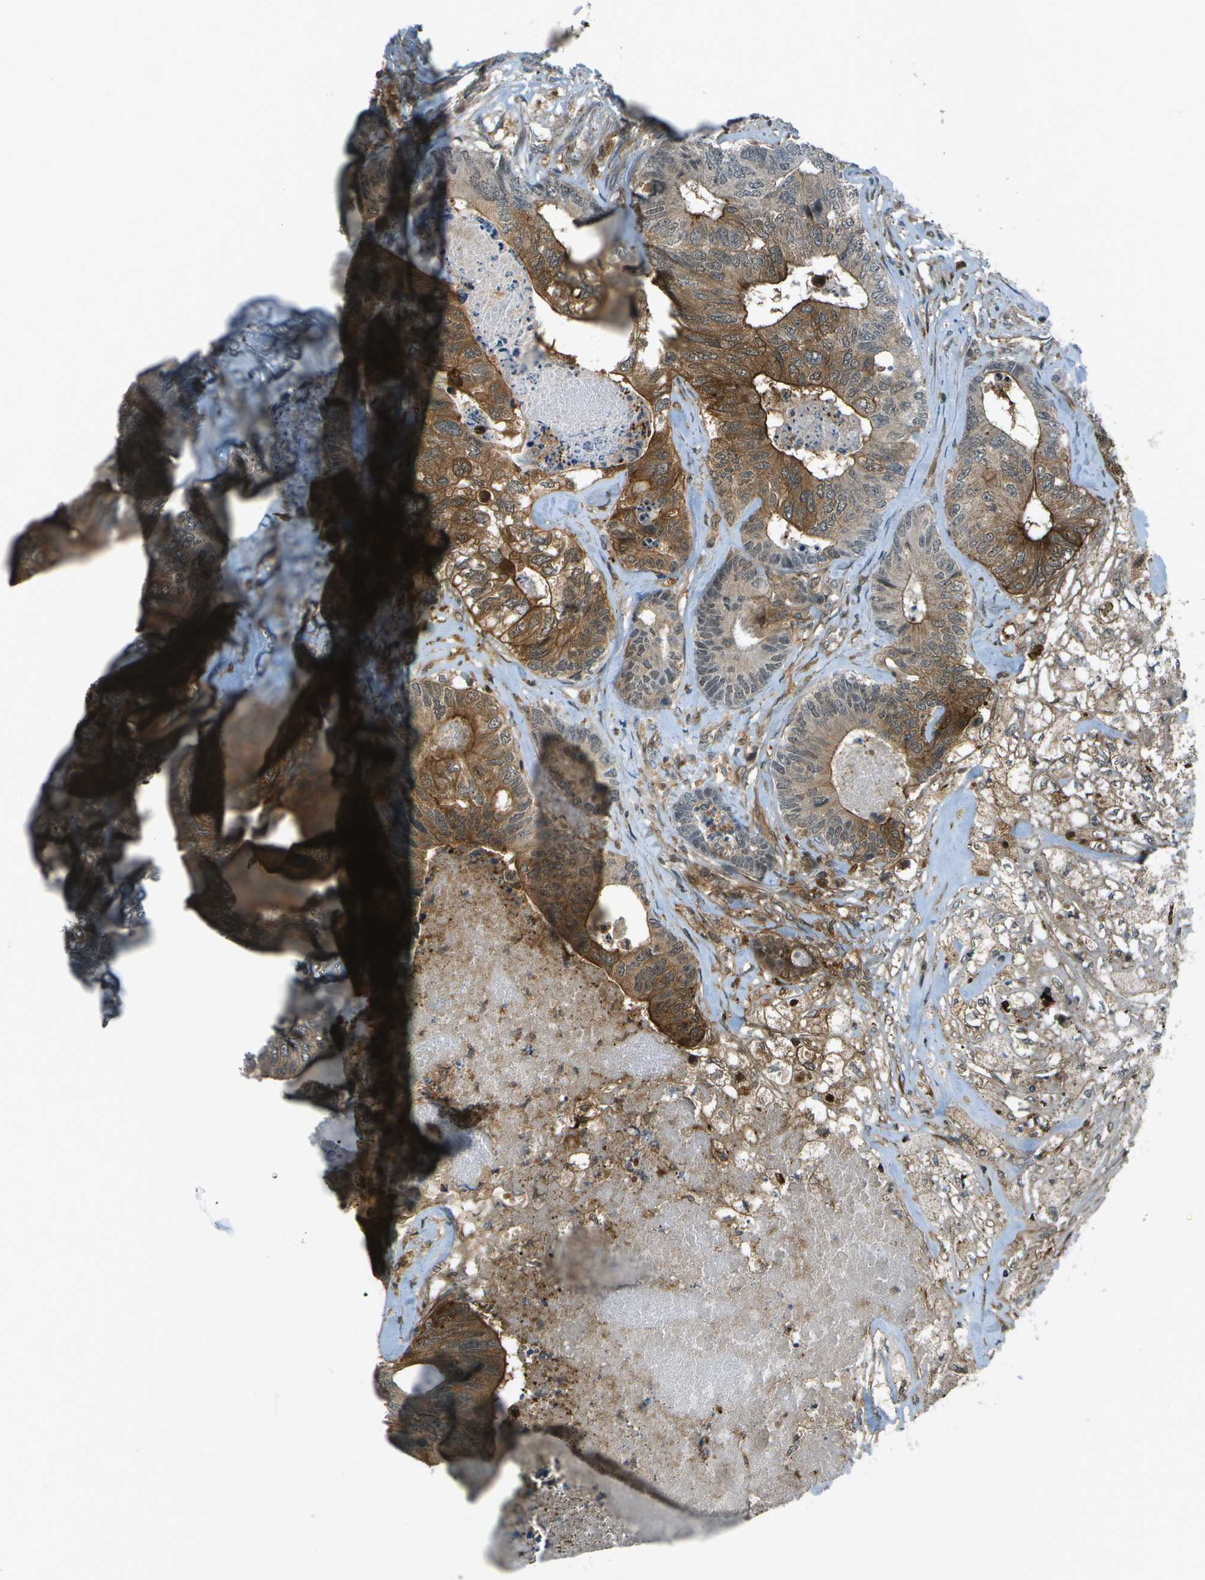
{"staining": {"intensity": "strong", "quantity": ">75%", "location": "cytoplasmic/membranous"}, "tissue": "colorectal cancer", "cell_type": "Tumor cells", "image_type": "cancer", "snomed": [{"axis": "morphology", "description": "Adenocarcinoma, NOS"}, {"axis": "topography", "description": "Colon"}], "caption": "Strong cytoplasmic/membranous positivity is appreciated in approximately >75% of tumor cells in colorectal cancer. (DAB = brown stain, brightfield microscopy at high magnification).", "gene": "TMEM19", "patient": {"sex": "female", "age": 67}}